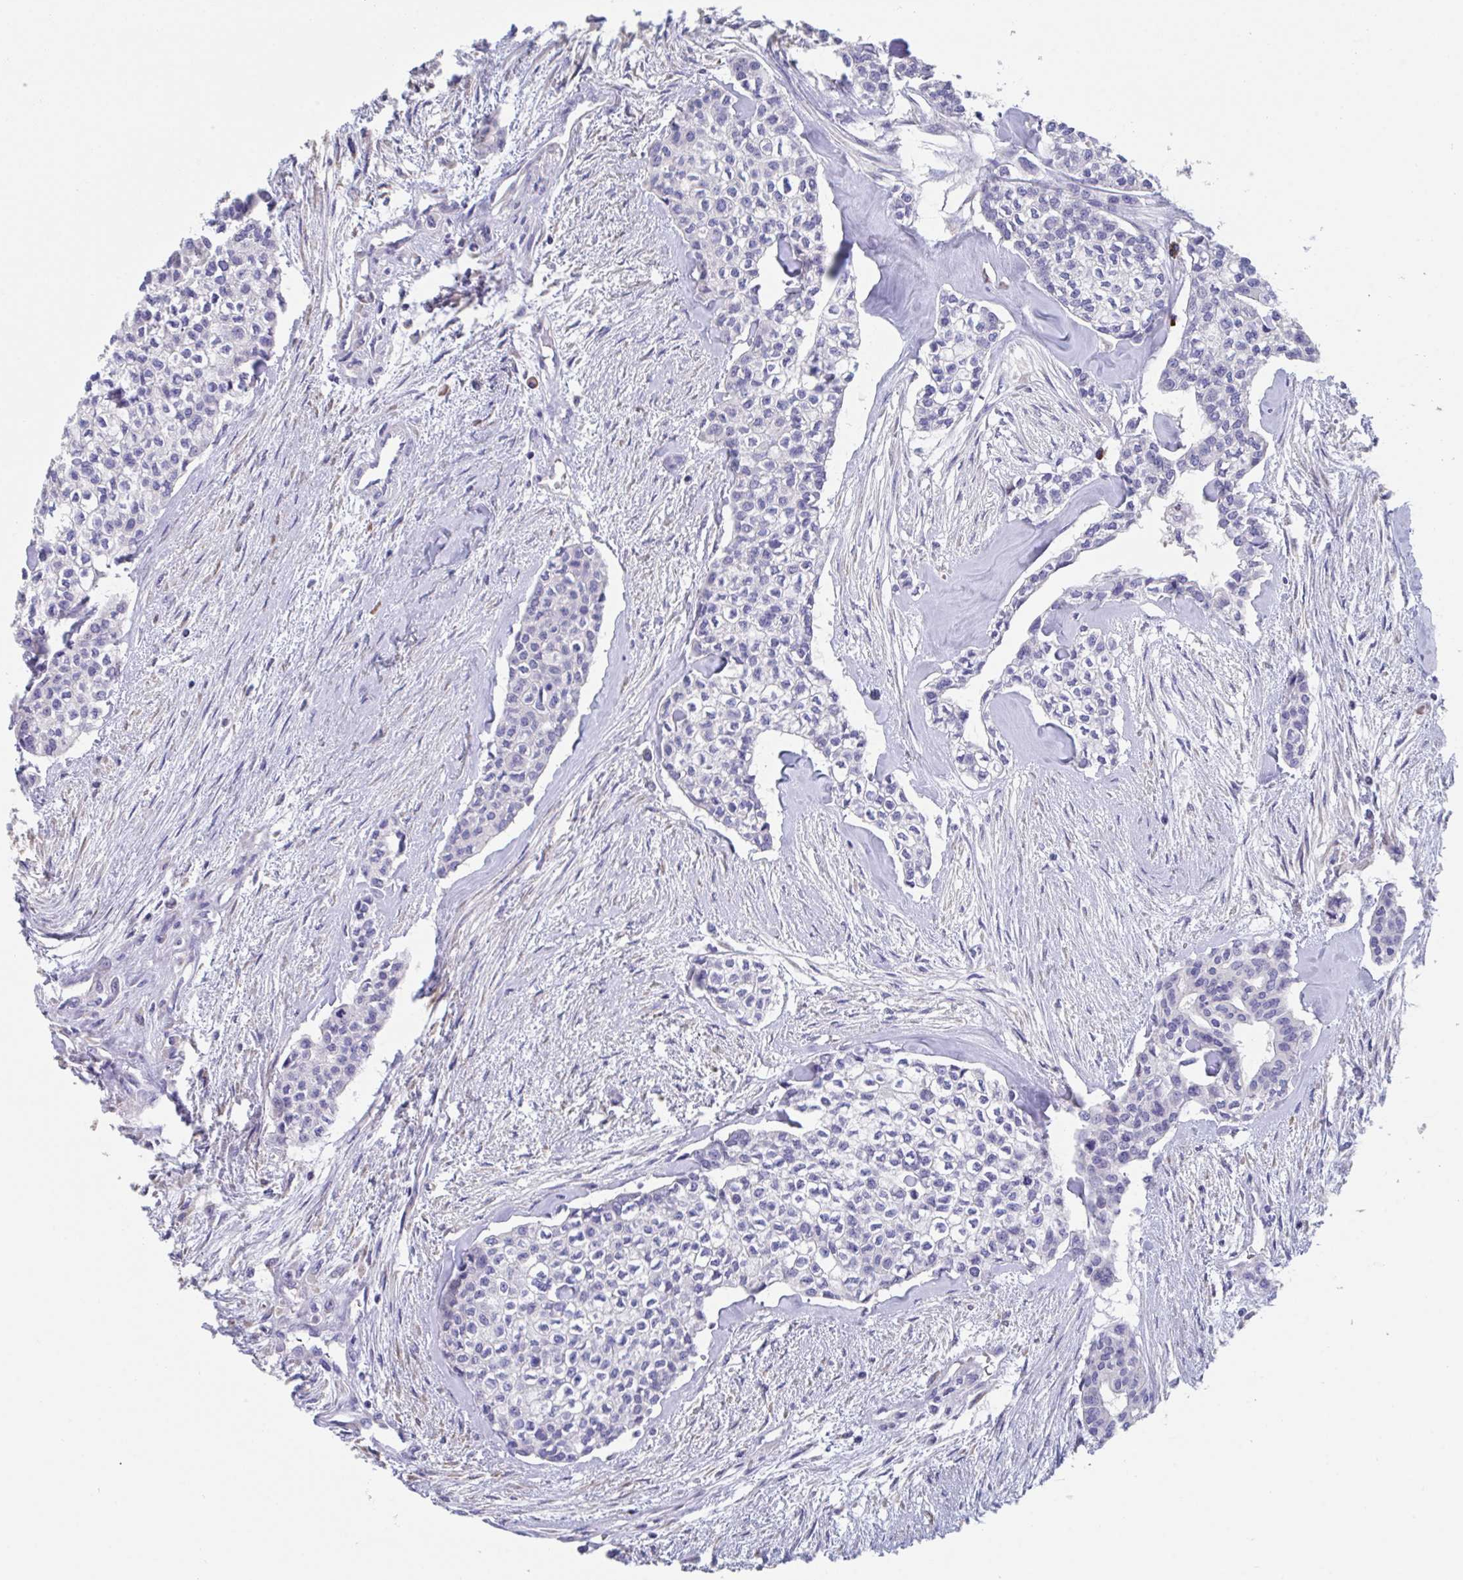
{"staining": {"intensity": "negative", "quantity": "none", "location": "none"}, "tissue": "head and neck cancer", "cell_type": "Tumor cells", "image_type": "cancer", "snomed": [{"axis": "morphology", "description": "Adenocarcinoma, NOS"}, {"axis": "topography", "description": "Head-Neck"}], "caption": "Immunohistochemistry (IHC) of human head and neck adenocarcinoma reveals no expression in tumor cells. Nuclei are stained in blue.", "gene": "LRRC58", "patient": {"sex": "male", "age": 81}}